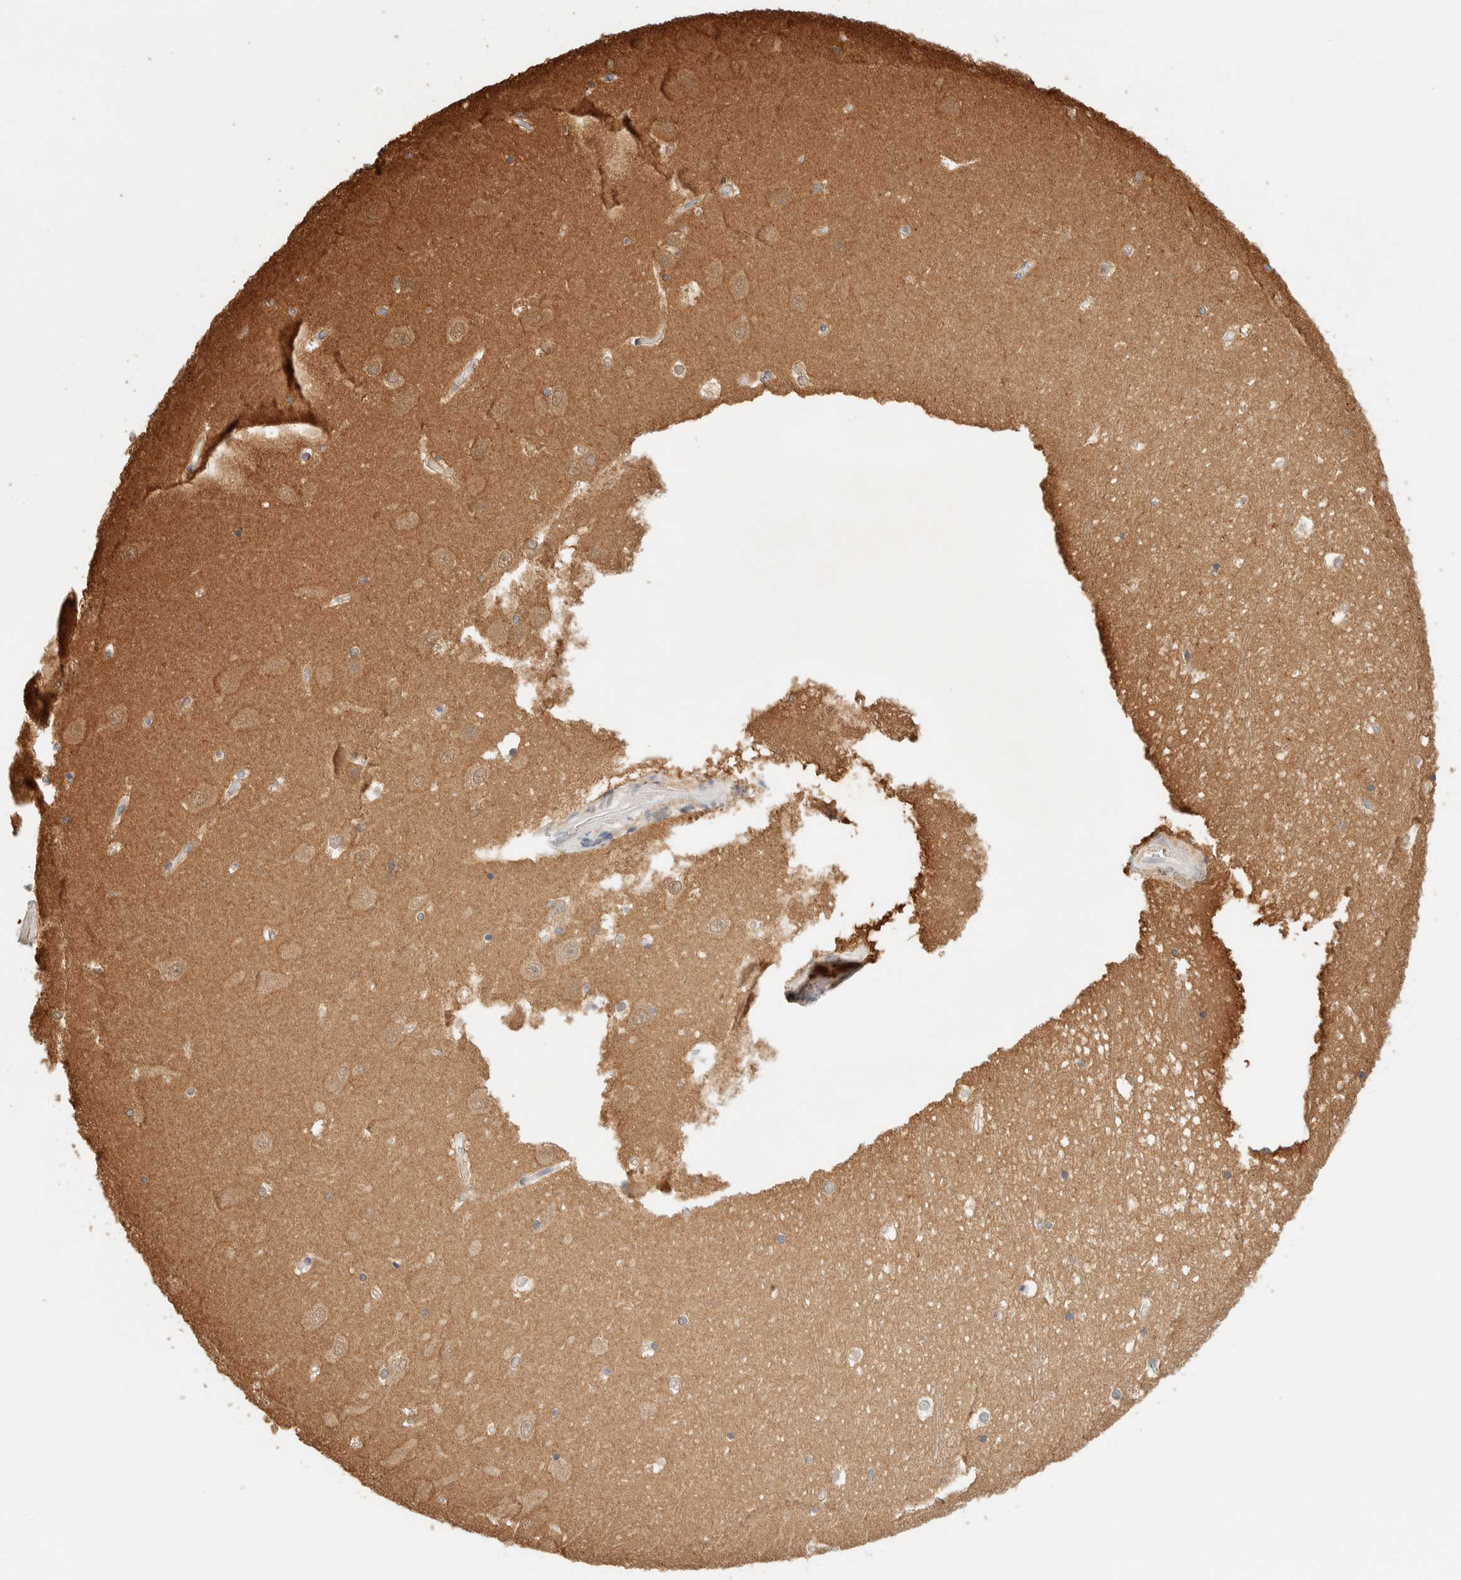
{"staining": {"intensity": "weak", "quantity": "25%-75%", "location": "cytoplasmic/membranous"}, "tissue": "hippocampus", "cell_type": "Glial cells", "image_type": "normal", "snomed": [{"axis": "morphology", "description": "Normal tissue, NOS"}, {"axis": "topography", "description": "Hippocampus"}], "caption": "Approximately 25%-75% of glial cells in benign hippocampus demonstrate weak cytoplasmic/membranous protein expression as visualized by brown immunohistochemical staining.", "gene": "ZBTB37", "patient": {"sex": "male", "age": 45}}